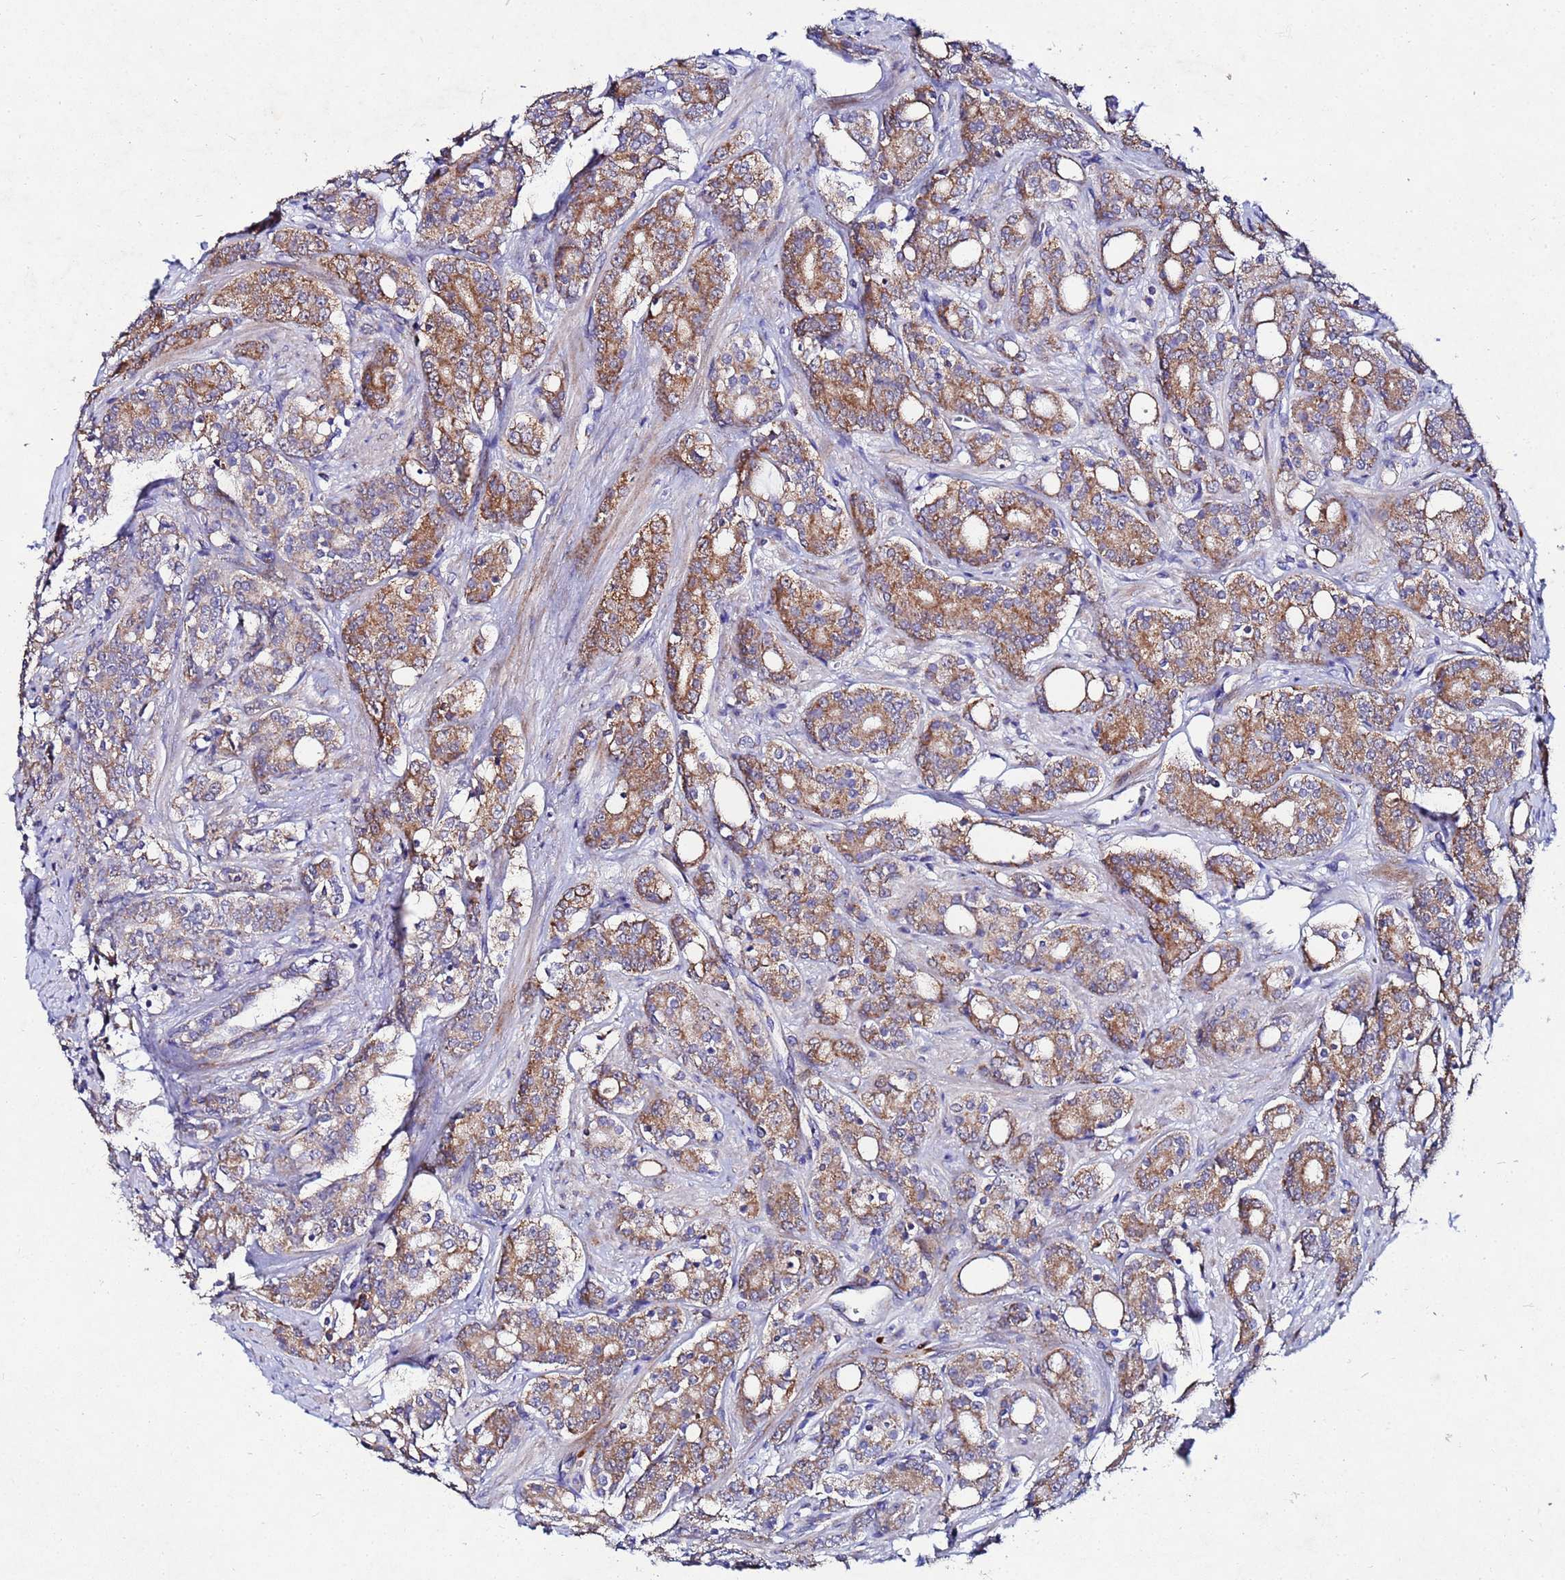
{"staining": {"intensity": "moderate", "quantity": ">75%", "location": "cytoplasmic/membranous"}, "tissue": "prostate cancer", "cell_type": "Tumor cells", "image_type": "cancer", "snomed": [{"axis": "morphology", "description": "Adenocarcinoma, High grade"}, {"axis": "topography", "description": "Prostate"}], "caption": "Prostate high-grade adenocarcinoma stained for a protein demonstrates moderate cytoplasmic/membranous positivity in tumor cells.", "gene": "FAHD2A", "patient": {"sex": "male", "age": 62}}